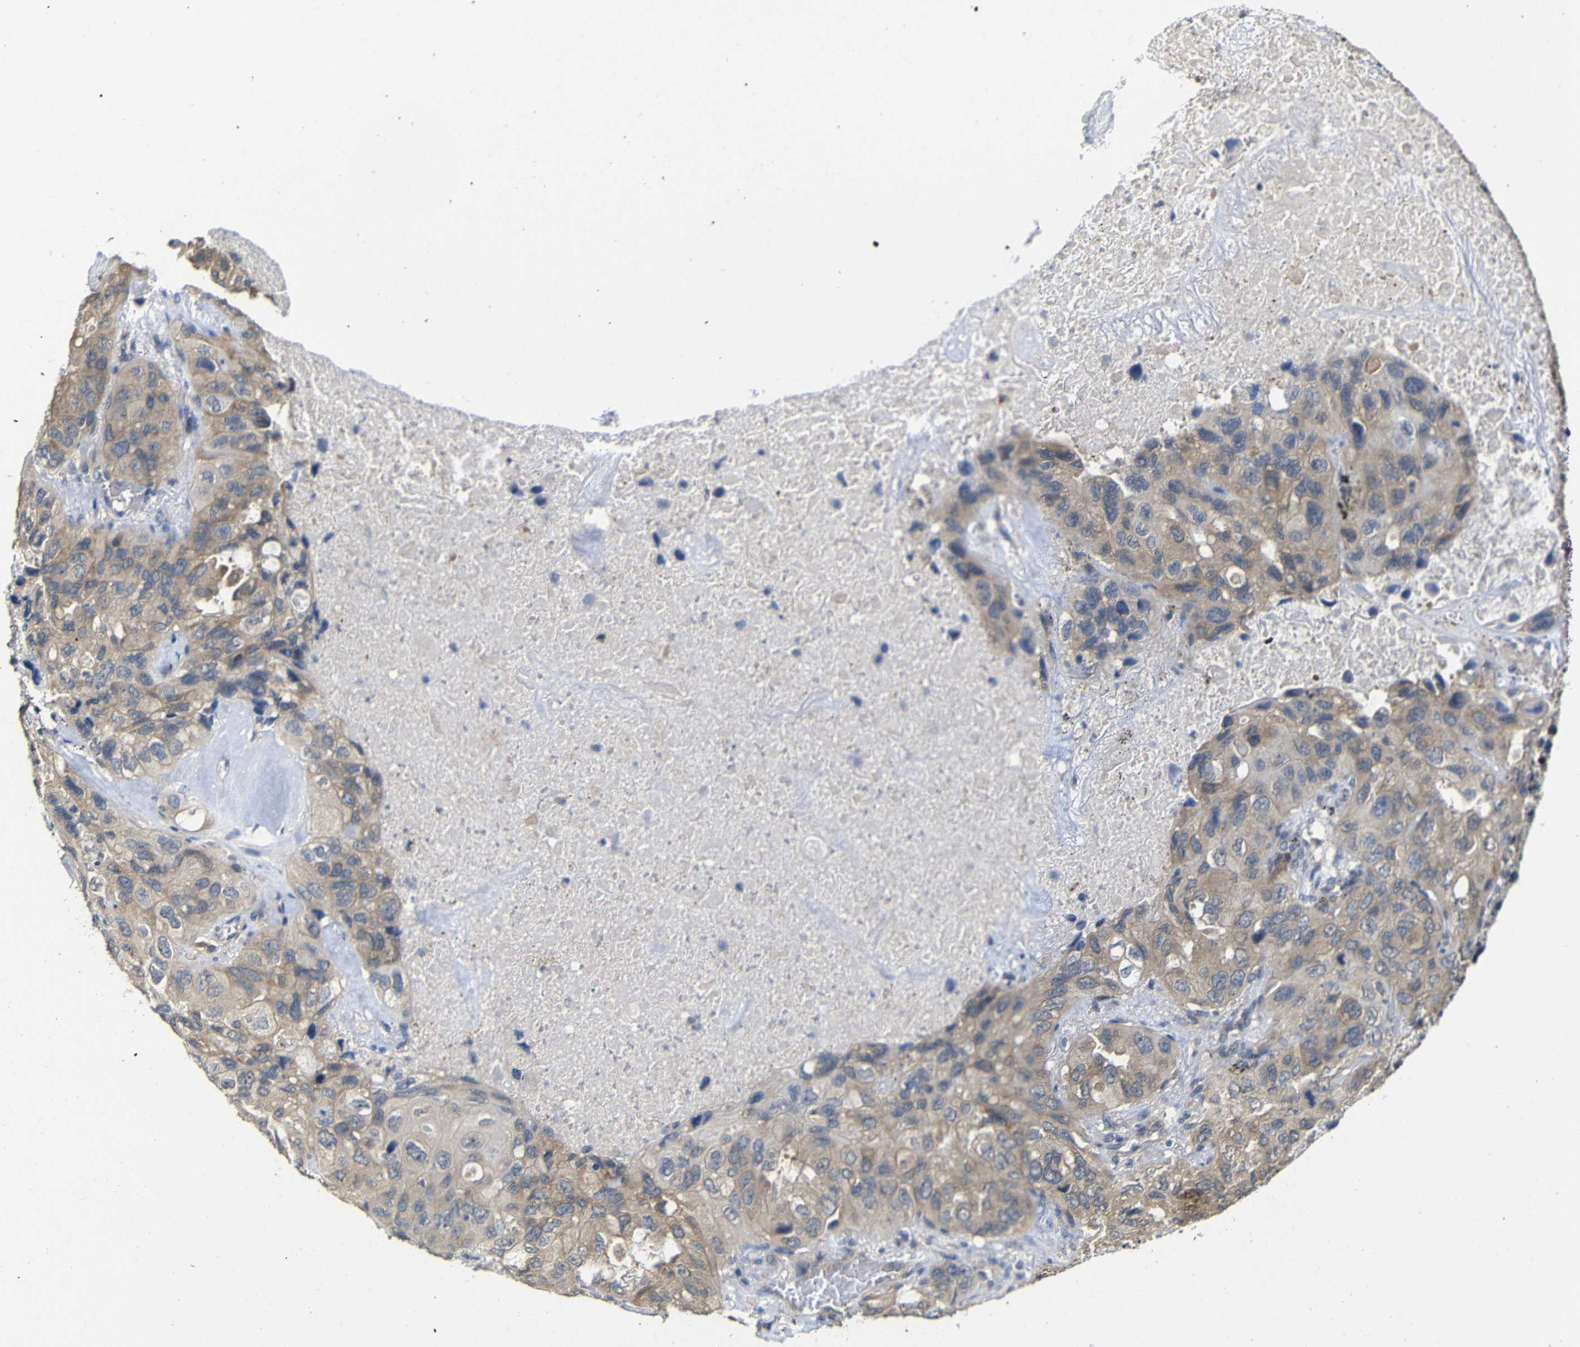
{"staining": {"intensity": "weak", "quantity": "25%-75%", "location": "cytoplasmic/membranous"}, "tissue": "lung cancer", "cell_type": "Tumor cells", "image_type": "cancer", "snomed": [{"axis": "morphology", "description": "Squamous cell carcinoma, NOS"}, {"axis": "topography", "description": "Lung"}], "caption": "An image of lung cancer stained for a protein demonstrates weak cytoplasmic/membranous brown staining in tumor cells.", "gene": "ATG12", "patient": {"sex": "female", "age": 73}}